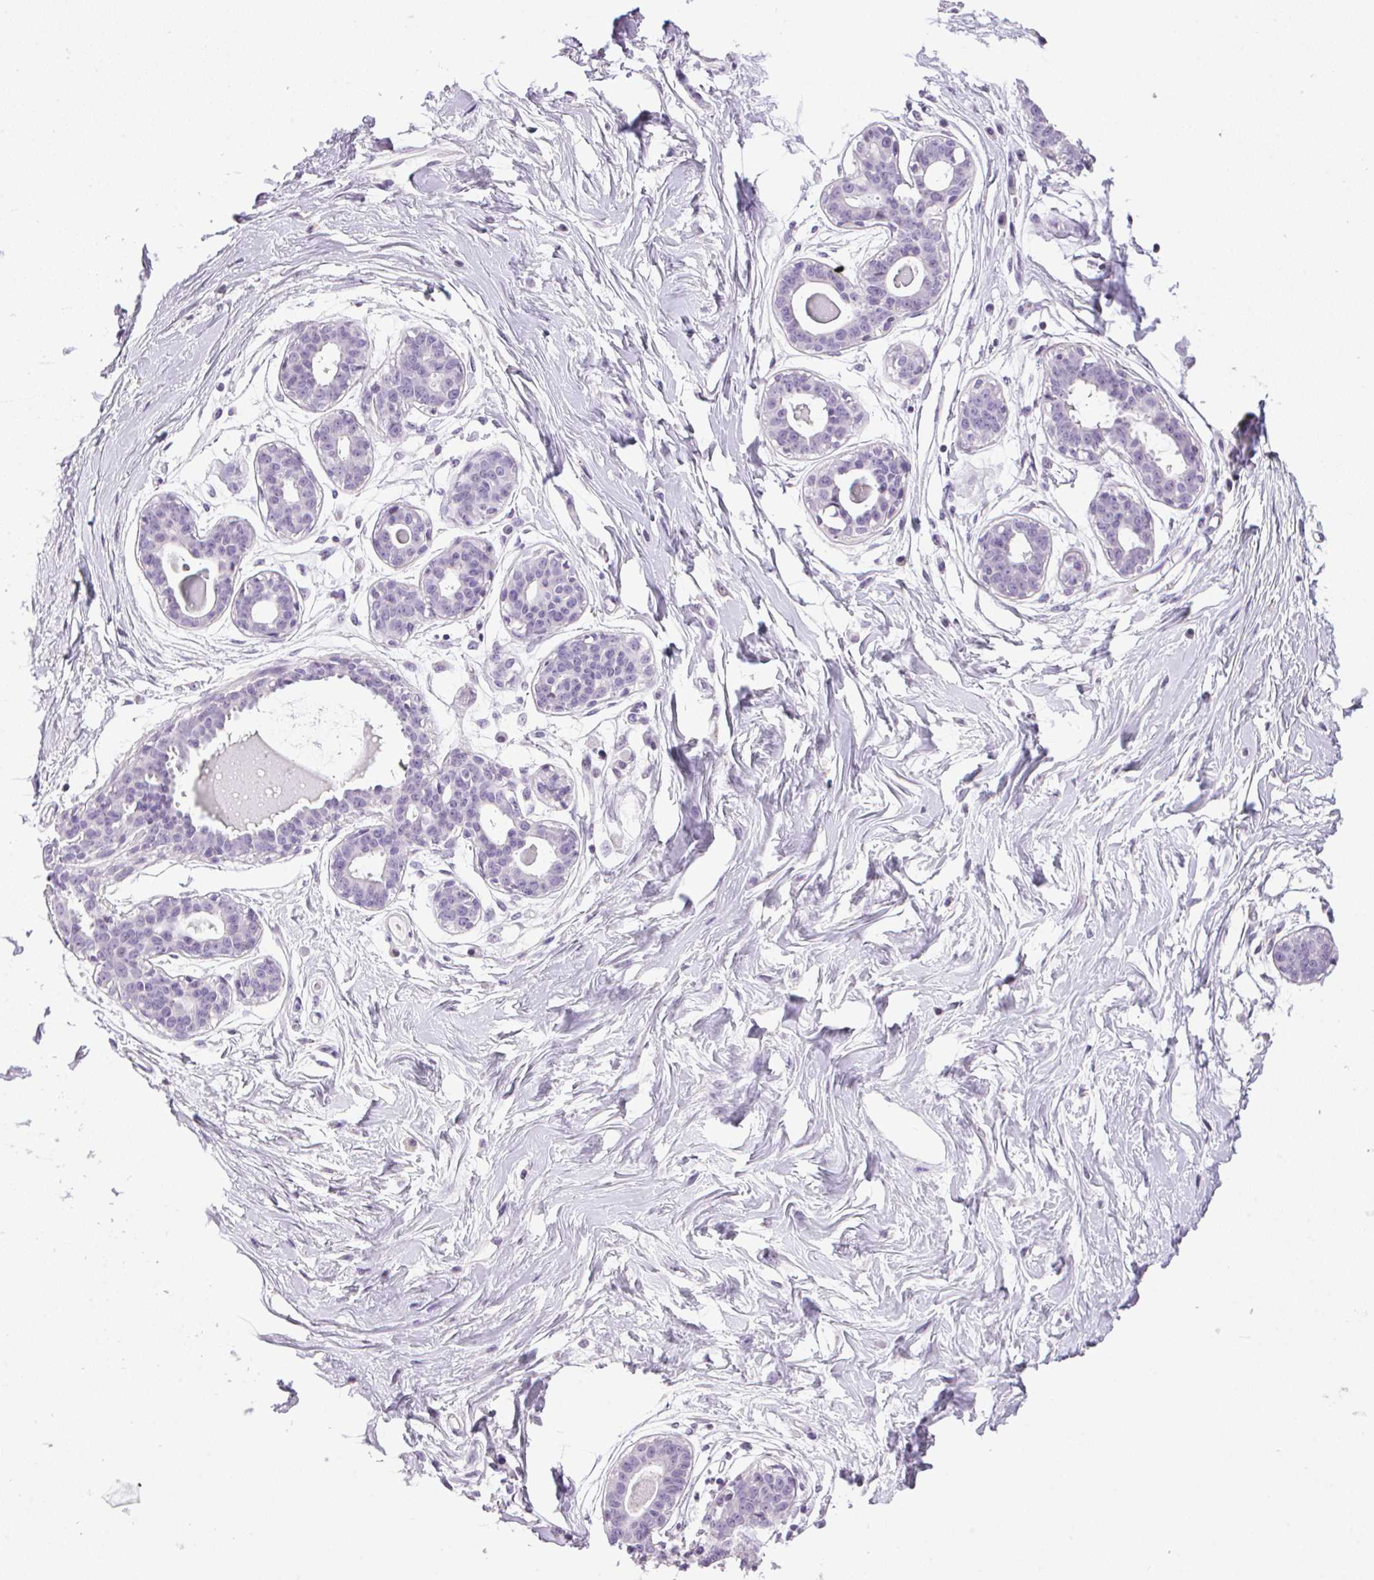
{"staining": {"intensity": "negative", "quantity": "none", "location": "none"}, "tissue": "breast", "cell_type": "Adipocytes", "image_type": "normal", "snomed": [{"axis": "morphology", "description": "Normal tissue, NOS"}, {"axis": "topography", "description": "Breast"}], "caption": "A high-resolution image shows IHC staining of normal breast, which reveals no significant expression in adipocytes. The staining was performed using DAB (3,3'-diaminobenzidine) to visualize the protein expression in brown, while the nuclei were stained in blue with hematoxylin (Magnification: 20x).", "gene": "TMEM88B", "patient": {"sex": "female", "age": 45}}